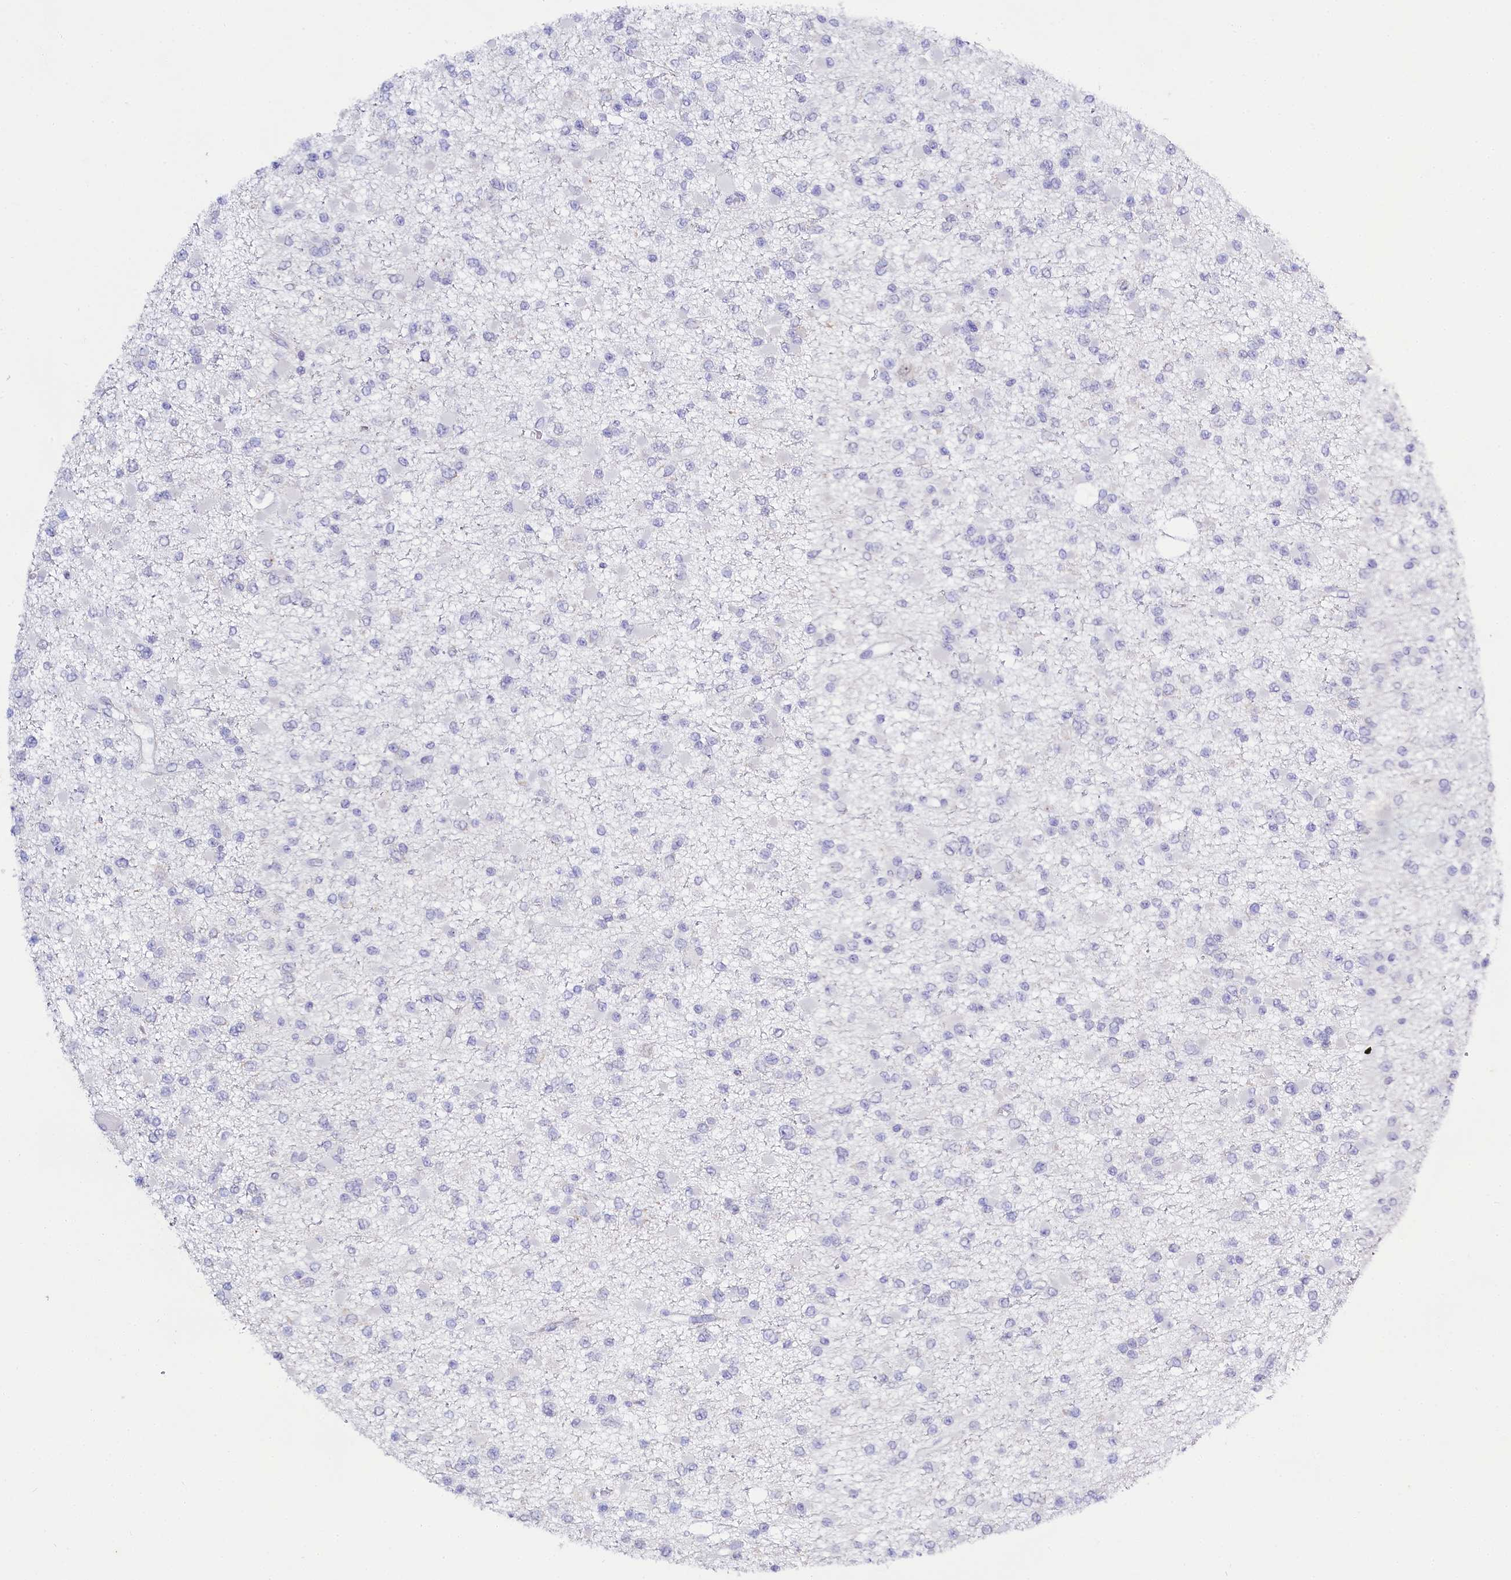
{"staining": {"intensity": "negative", "quantity": "none", "location": "none"}, "tissue": "glioma", "cell_type": "Tumor cells", "image_type": "cancer", "snomed": [{"axis": "morphology", "description": "Glioma, malignant, Low grade"}, {"axis": "topography", "description": "Brain"}], "caption": "Protein analysis of glioma demonstrates no significant positivity in tumor cells.", "gene": "SPATS2", "patient": {"sex": "female", "age": 22}}